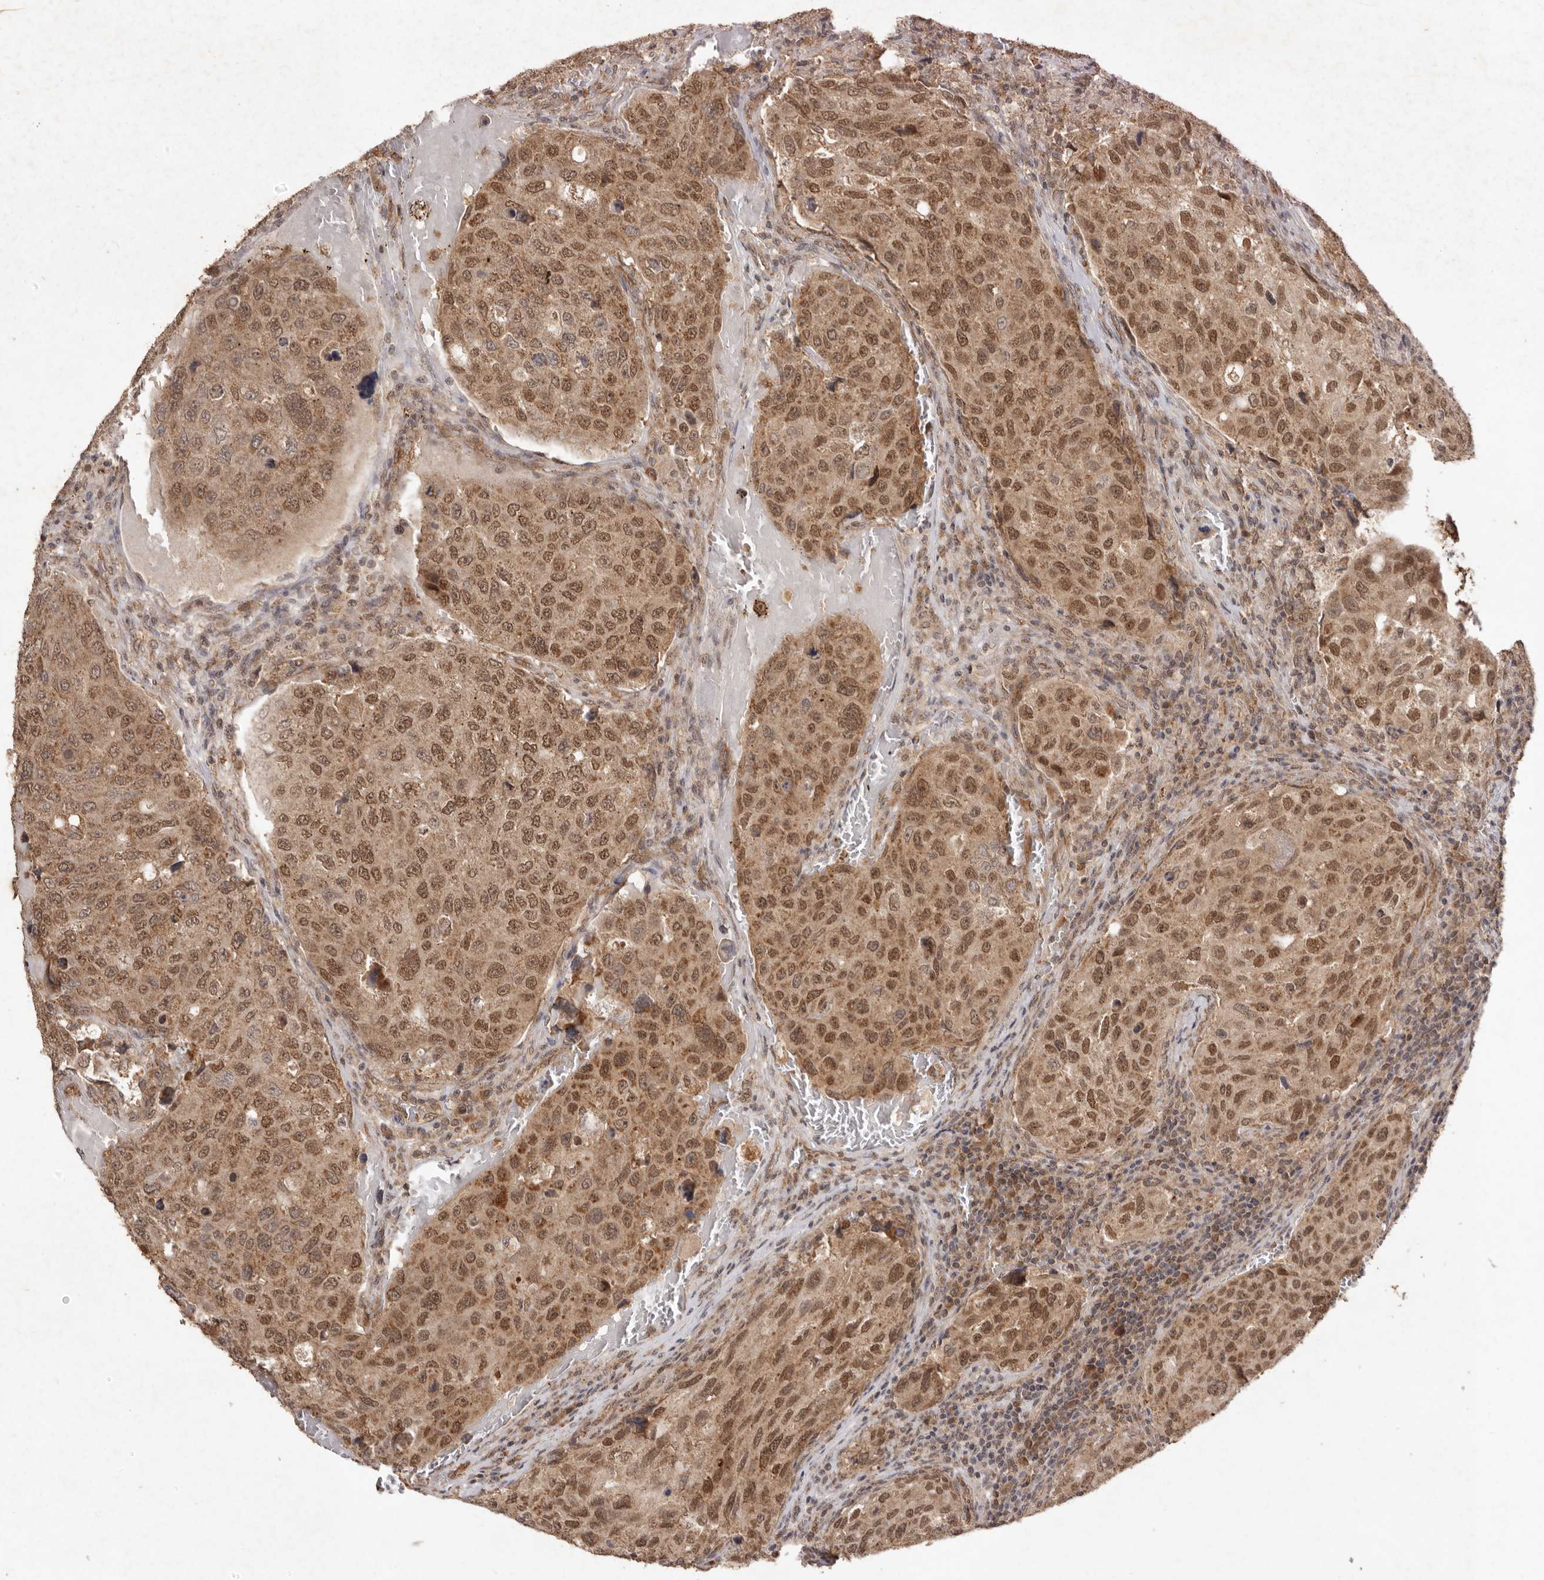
{"staining": {"intensity": "moderate", "quantity": ">75%", "location": "cytoplasmic/membranous,nuclear"}, "tissue": "urothelial cancer", "cell_type": "Tumor cells", "image_type": "cancer", "snomed": [{"axis": "morphology", "description": "Urothelial carcinoma, High grade"}, {"axis": "topography", "description": "Lymph node"}, {"axis": "topography", "description": "Urinary bladder"}], "caption": "Immunohistochemistry image of urothelial cancer stained for a protein (brown), which displays medium levels of moderate cytoplasmic/membranous and nuclear staining in about >75% of tumor cells.", "gene": "TARS2", "patient": {"sex": "male", "age": 51}}